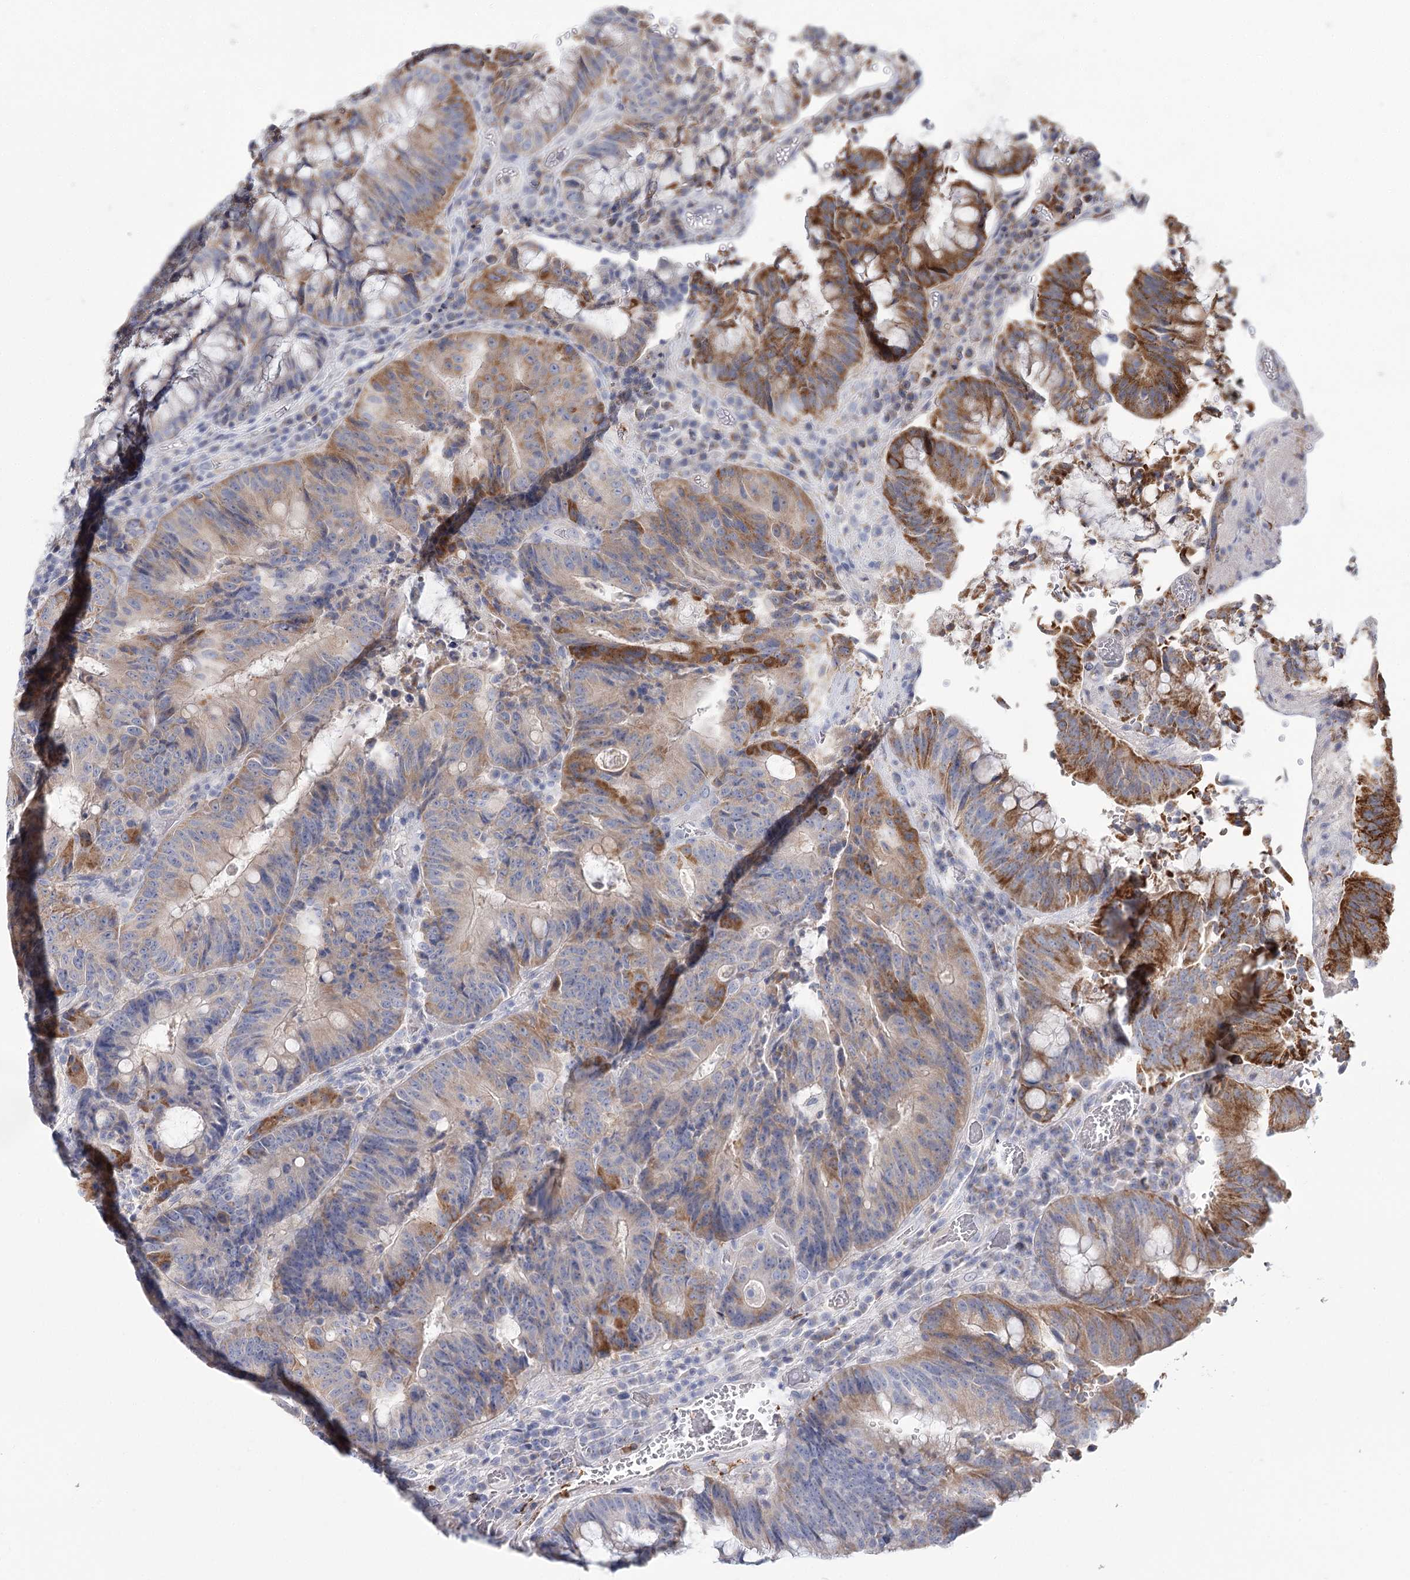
{"staining": {"intensity": "moderate", "quantity": "25%-75%", "location": "cytoplasmic/membranous"}, "tissue": "colorectal cancer", "cell_type": "Tumor cells", "image_type": "cancer", "snomed": [{"axis": "morphology", "description": "Adenocarcinoma, NOS"}, {"axis": "topography", "description": "Rectum"}], "caption": "Immunohistochemistry histopathology image of neoplastic tissue: human colorectal adenocarcinoma stained using immunohistochemistry (IHC) reveals medium levels of moderate protein expression localized specifically in the cytoplasmic/membranous of tumor cells, appearing as a cytoplasmic/membranous brown color.", "gene": "ARHGAP44", "patient": {"sex": "male", "age": 69}}